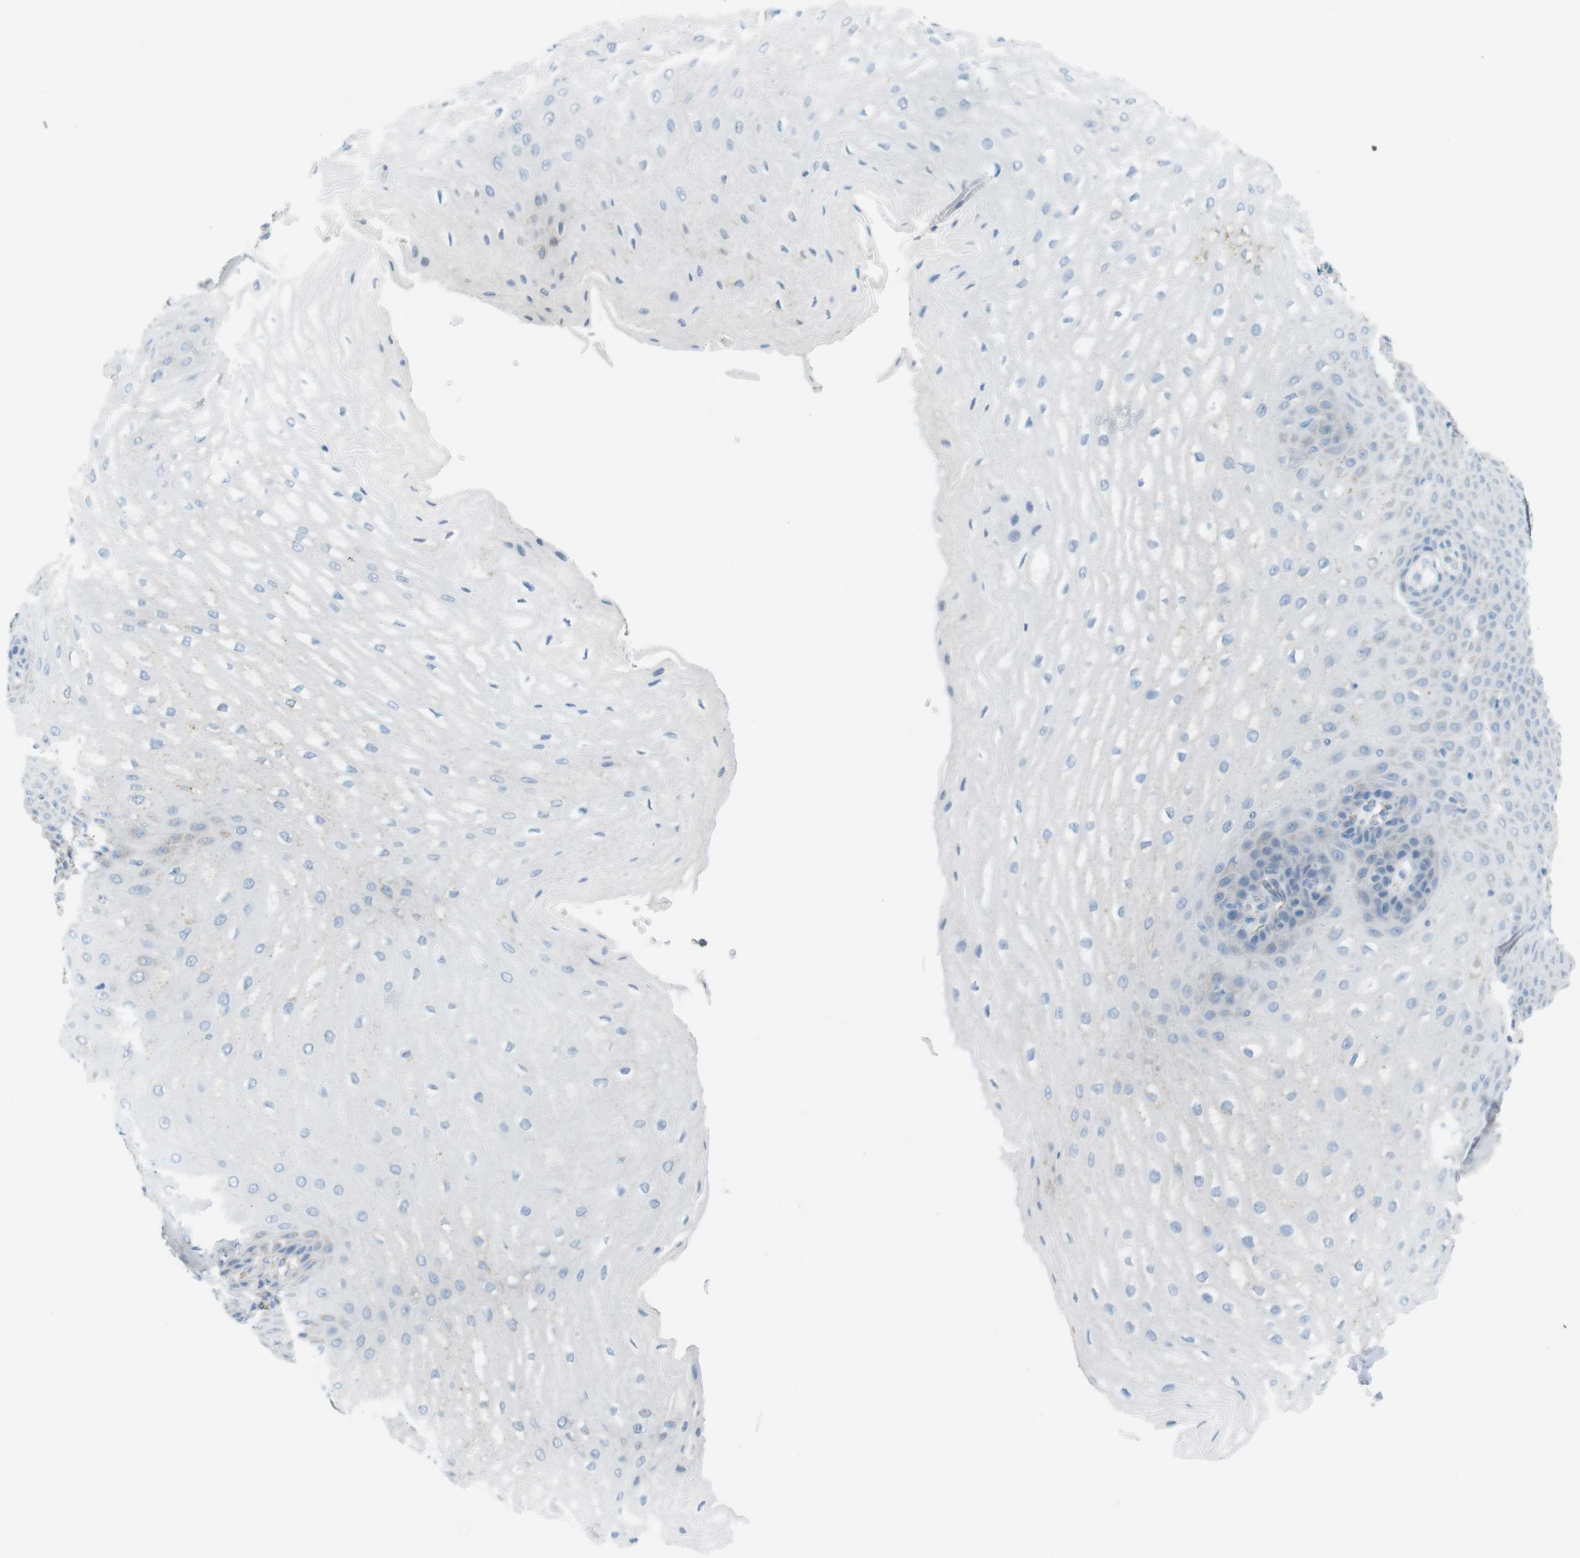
{"staining": {"intensity": "weak", "quantity": "<25%", "location": "cytoplasmic/membranous"}, "tissue": "esophagus", "cell_type": "Squamous epithelial cells", "image_type": "normal", "snomed": [{"axis": "morphology", "description": "Normal tissue, NOS"}, {"axis": "topography", "description": "Esophagus"}], "caption": "High power microscopy histopathology image of an immunohistochemistry image of normal esophagus, revealing no significant positivity in squamous epithelial cells. (Immunohistochemistry, brightfield microscopy, high magnification).", "gene": "VAMP1", "patient": {"sex": "male", "age": 54}}